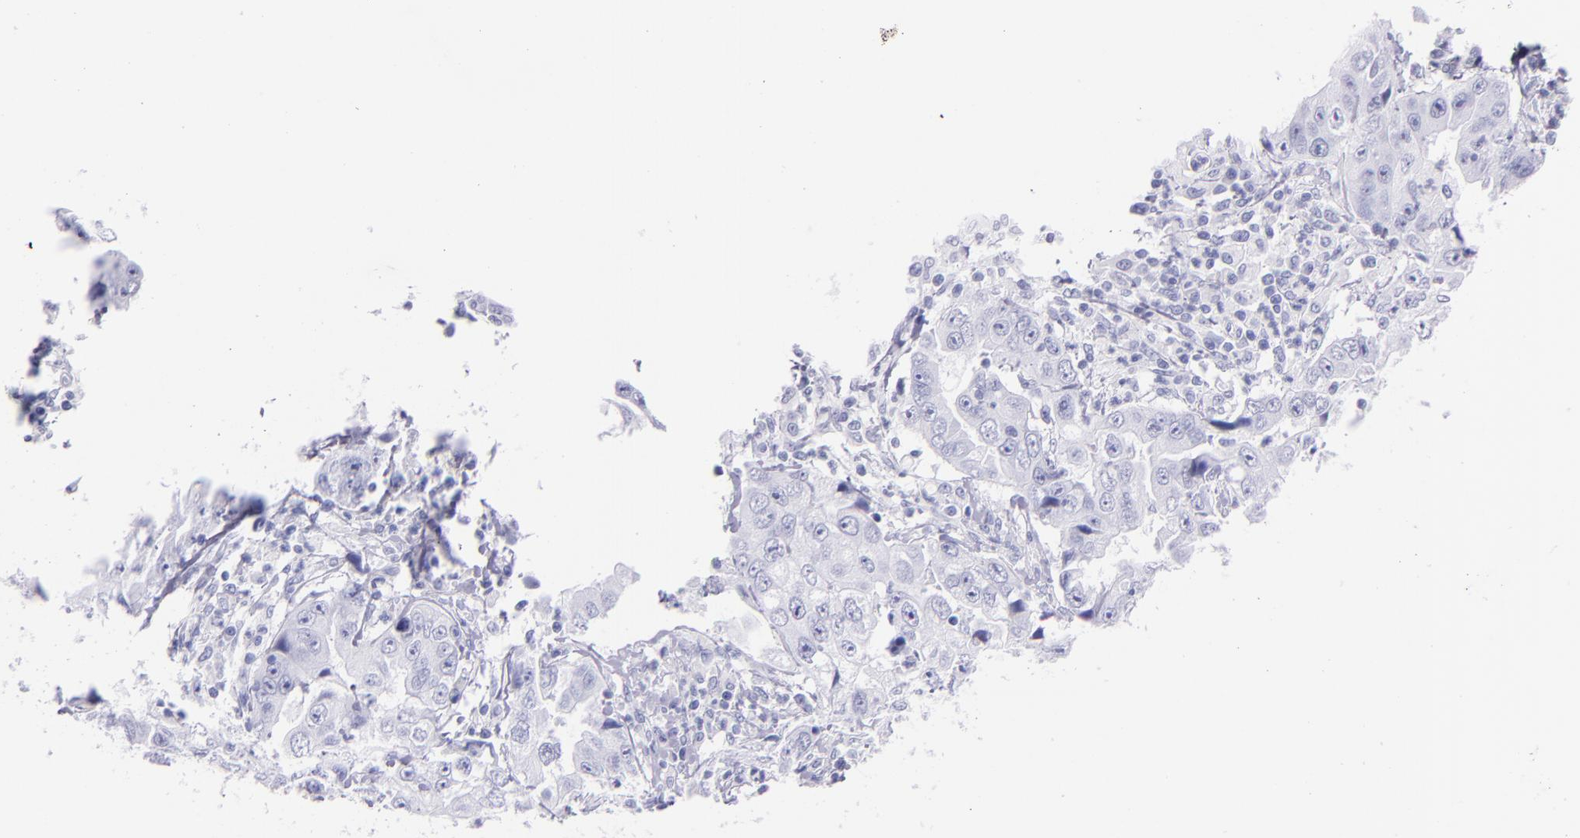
{"staining": {"intensity": "negative", "quantity": "none", "location": "none"}, "tissue": "lung cancer", "cell_type": "Tumor cells", "image_type": "cancer", "snomed": [{"axis": "morphology", "description": "Squamous cell carcinoma, NOS"}, {"axis": "topography", "description": "Lung"}], "caption": "DAB immunohistochemical staining of lung squamous cell carcinoma shows no significant expression in tumor cells.", "gene": "SFTPB", "patient": {"sex": "male", "age": 64}}